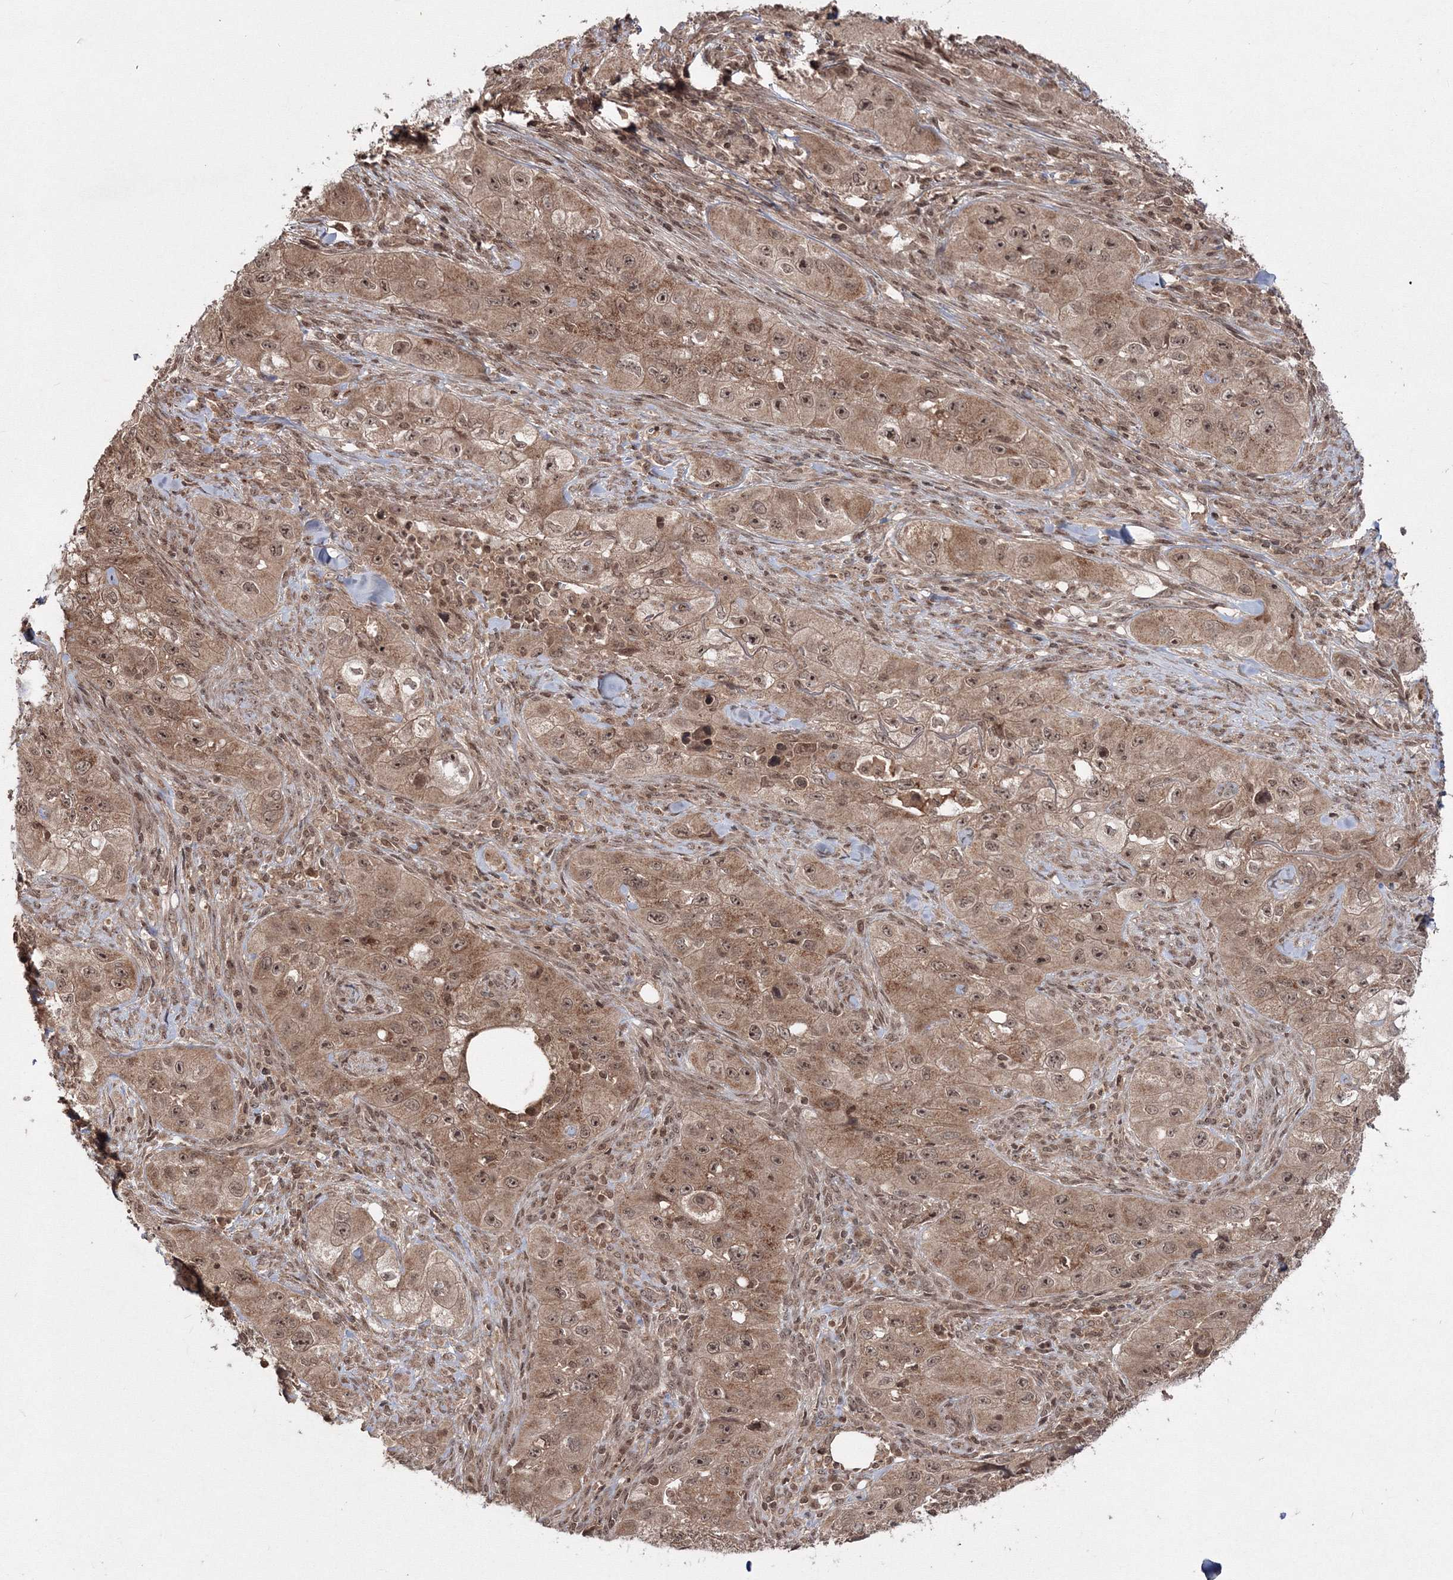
{"staining": {"intensity": "moderate", "quantity": ">75%", "location": "cytoplasmic/membranous,nuclear"}, "tissue": "skin cancer", "cell_type": "Tumor cells", "image_type": "cancer", "snomed": [{"axis": "morphology", "description": "Squamous cell carcinoma, NOS"}, {"axis": "topography", "description": "Skin"}, {"axis": "topography", "description": "Subcutis"}], "caption": "A brown stain highlights moderate cytoplasmic/membranous and nuclear staining of a protein in squamous cell carcinoma (skin) tumor cells. The staining is performed using DAB (3,3'-diaminobenzidine) brown chromogen to label protein expression. The nuclei are counter-stained blue using hematoxylin.", "gene": "PEX13", "patient": {"sex": "male", "age": 73}}